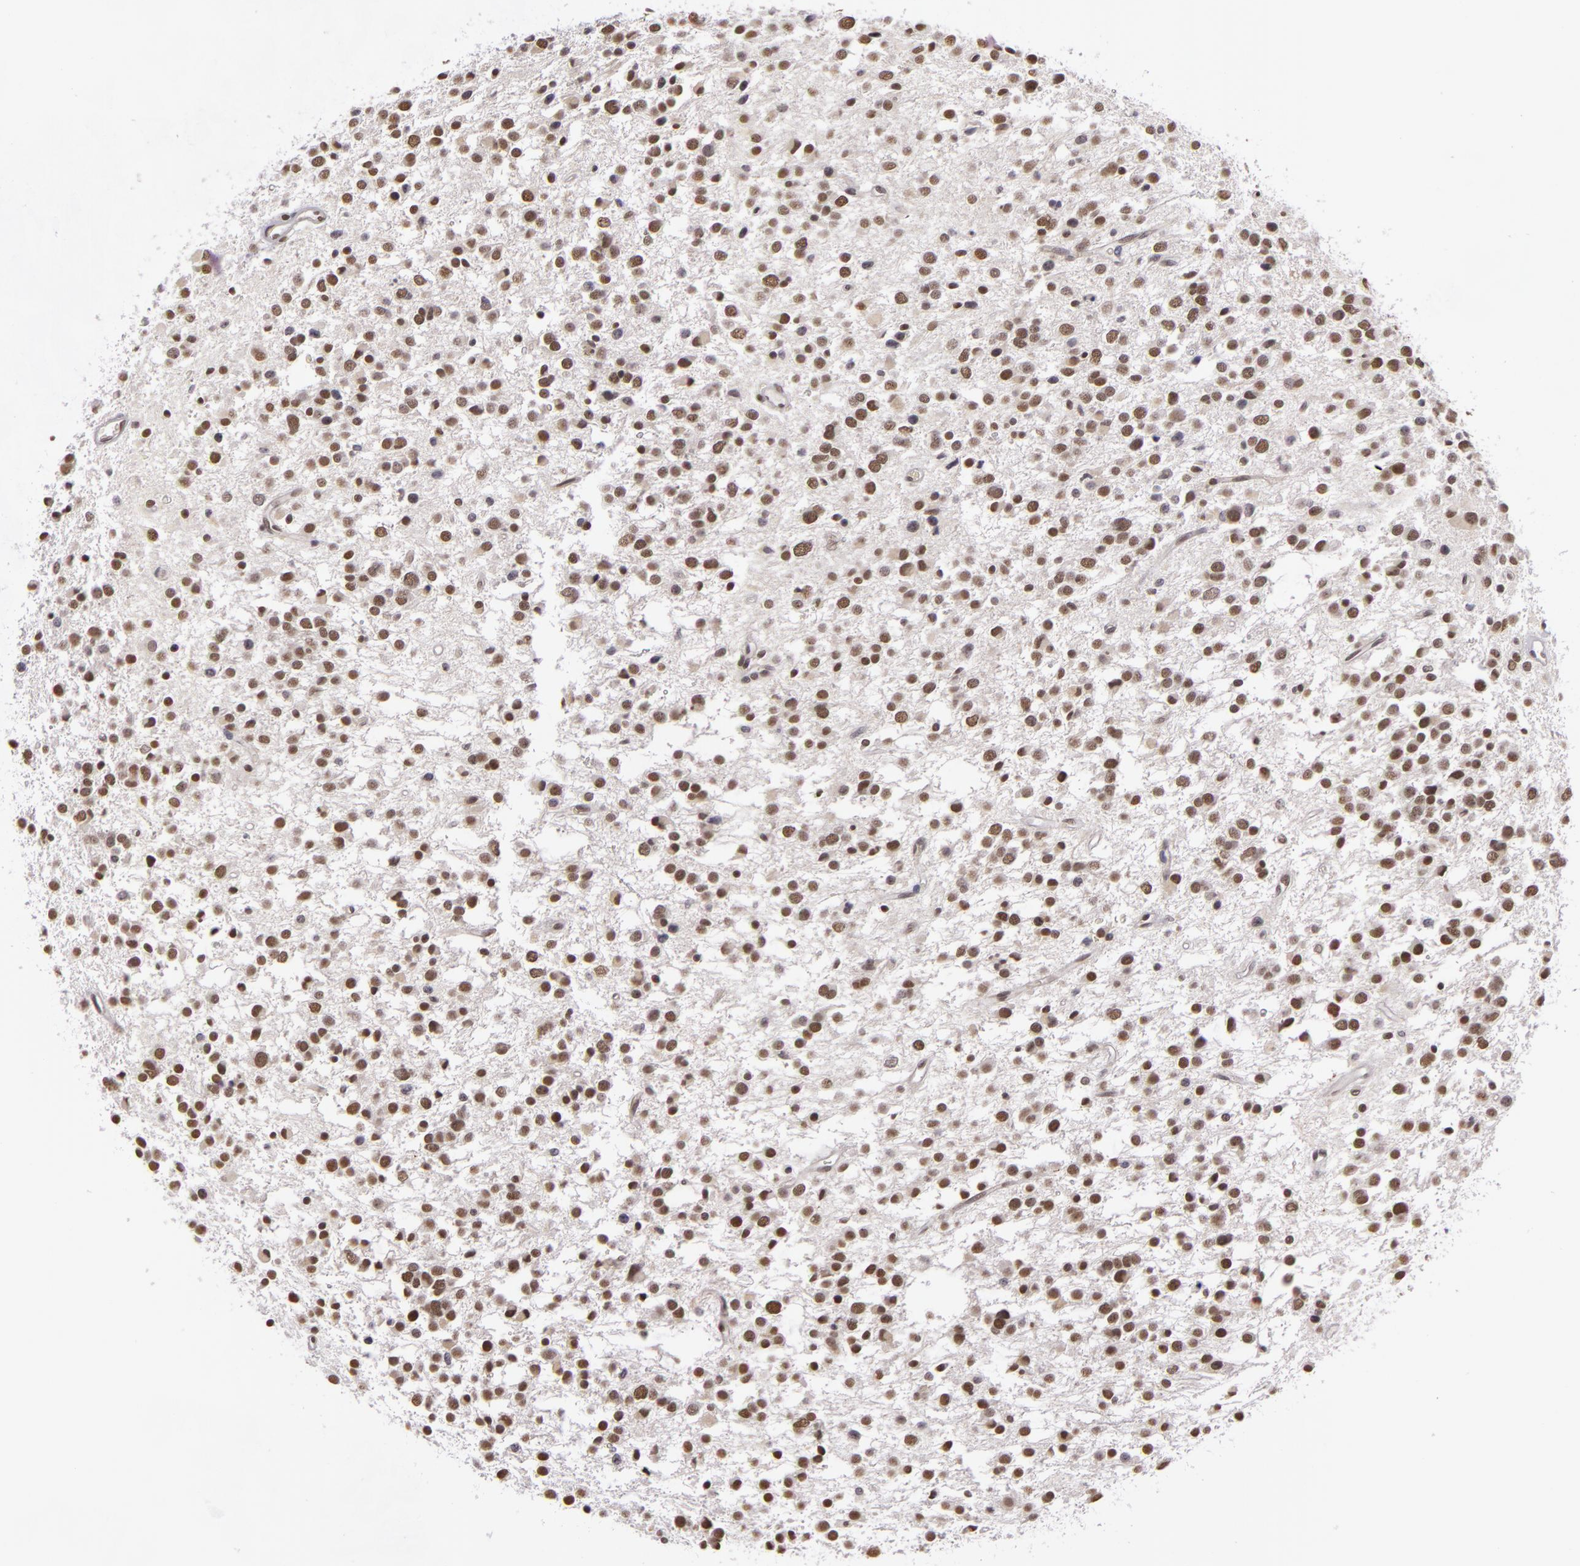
{"staining": {"intensity": "weak", "quantity": ">75%", "location": "nuclear"}, "tissue": "glioma", "cell_type": "Tumor cells", "image_type": "cancer", "snomed": [{"axis": "morphology", "description": "Glioma, malignant, Low grade"}, {"axis": "topography", "description": "Brain"}], "caption": "DAB (3,3'-diaminobenzidine) immunohistochemical staining of malignant glioma (low-grade) displays weak nuclear protein staining in about >75% of tumor cells.", "gene": "RRP7A", "patient": {"sex": "female", "age": 36}}